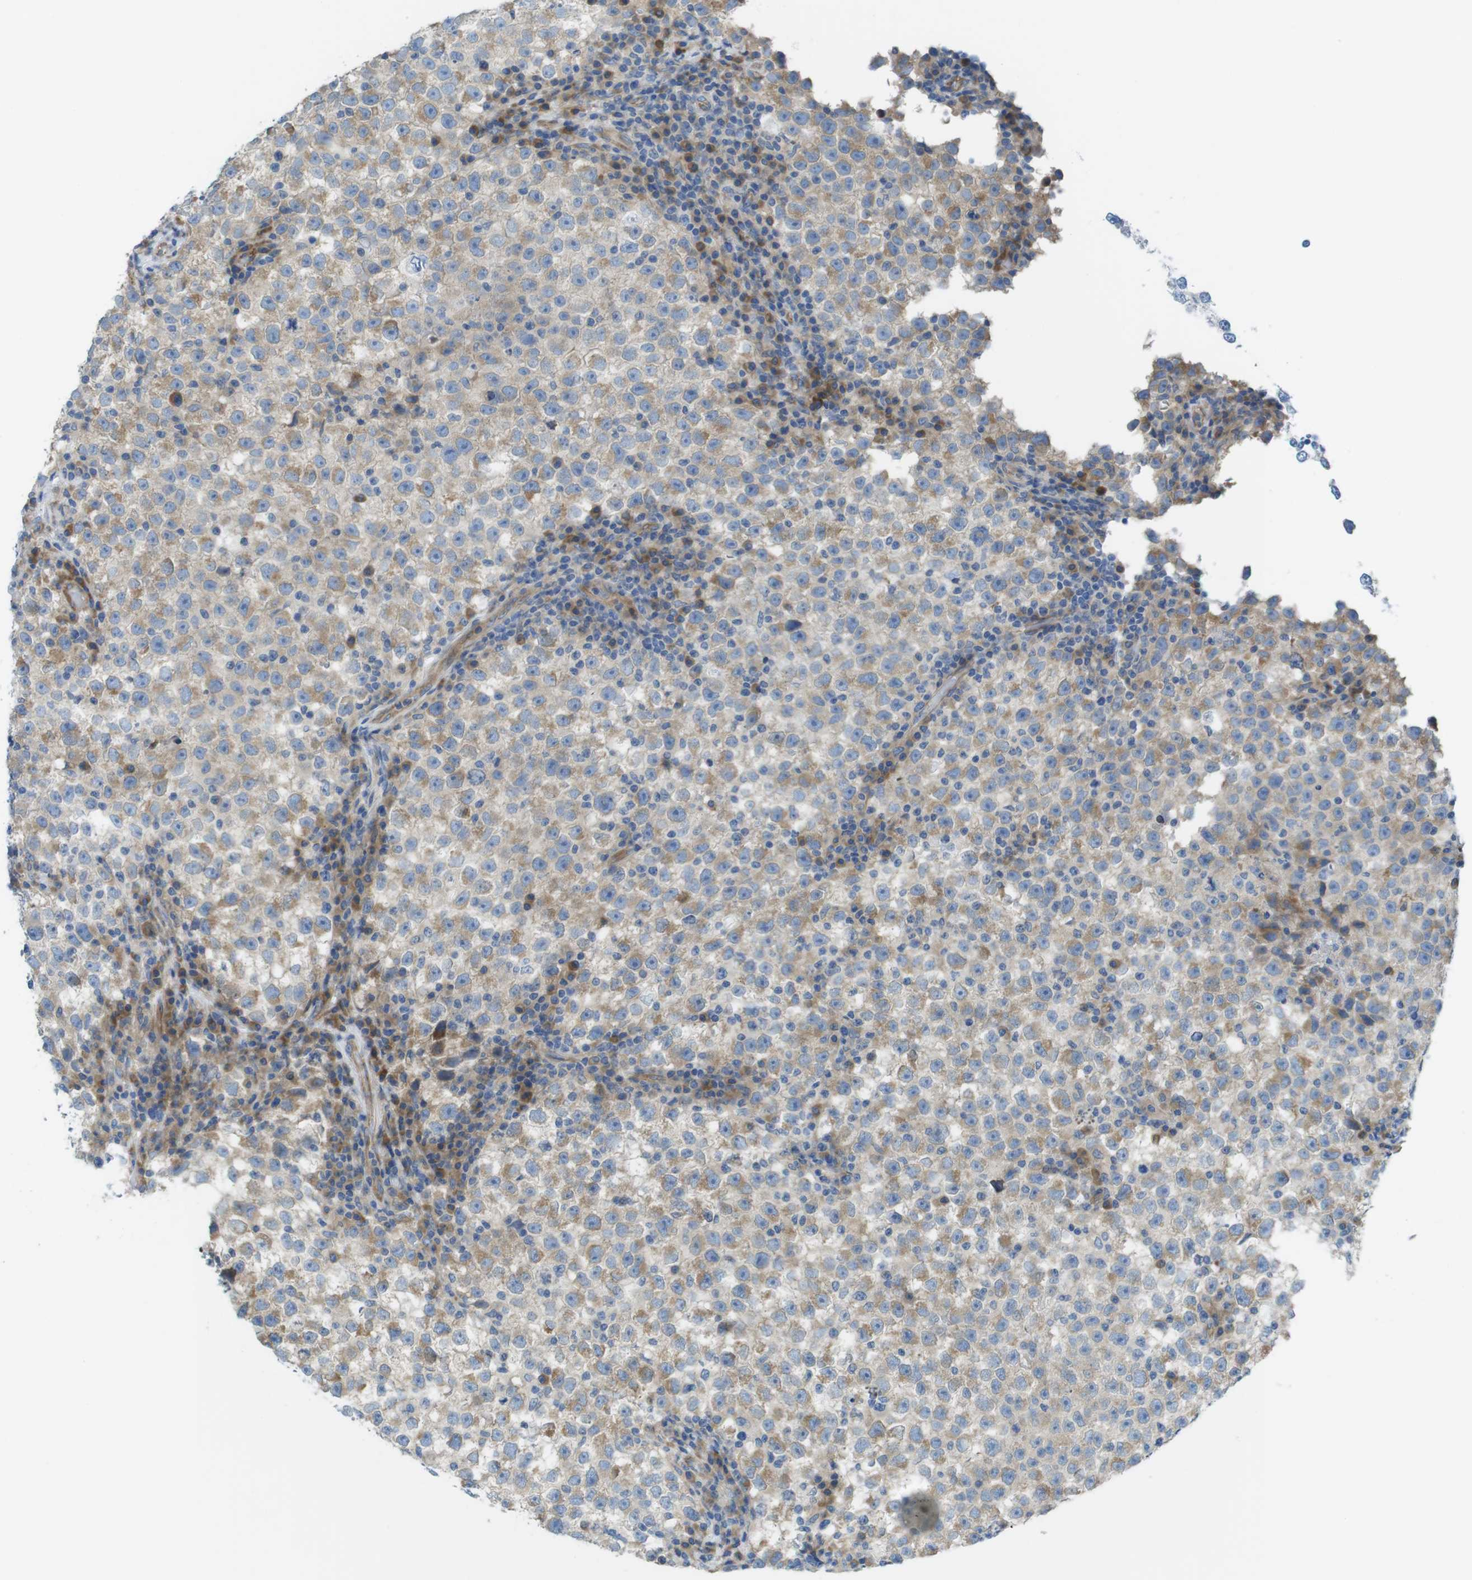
{"staining": {"intensity": "weak", "quantity": ">75%", "location": "cytoplasmic/membranous"}, "tissue": "testis cancer", "cell_type": "Tumor cells", "image_type": "cancer", "snomed": [{"axis": "morphology", "description": "Seminoma, NOS"}, {"axis": "topography", "description": "Testis"}], "caption": "Testis cancer tissue exhibits weak cytoplasmic/membranous staining in approximately >75% of tumor cells, visualized by immunohistochemistry. The staining is performed using DAB brown chromogen to label protein expression. The nuclei are counter-stained blue using hematoxylin.", "gene": "TMEM234", "patient": {"sex": "male", "age": 22}}